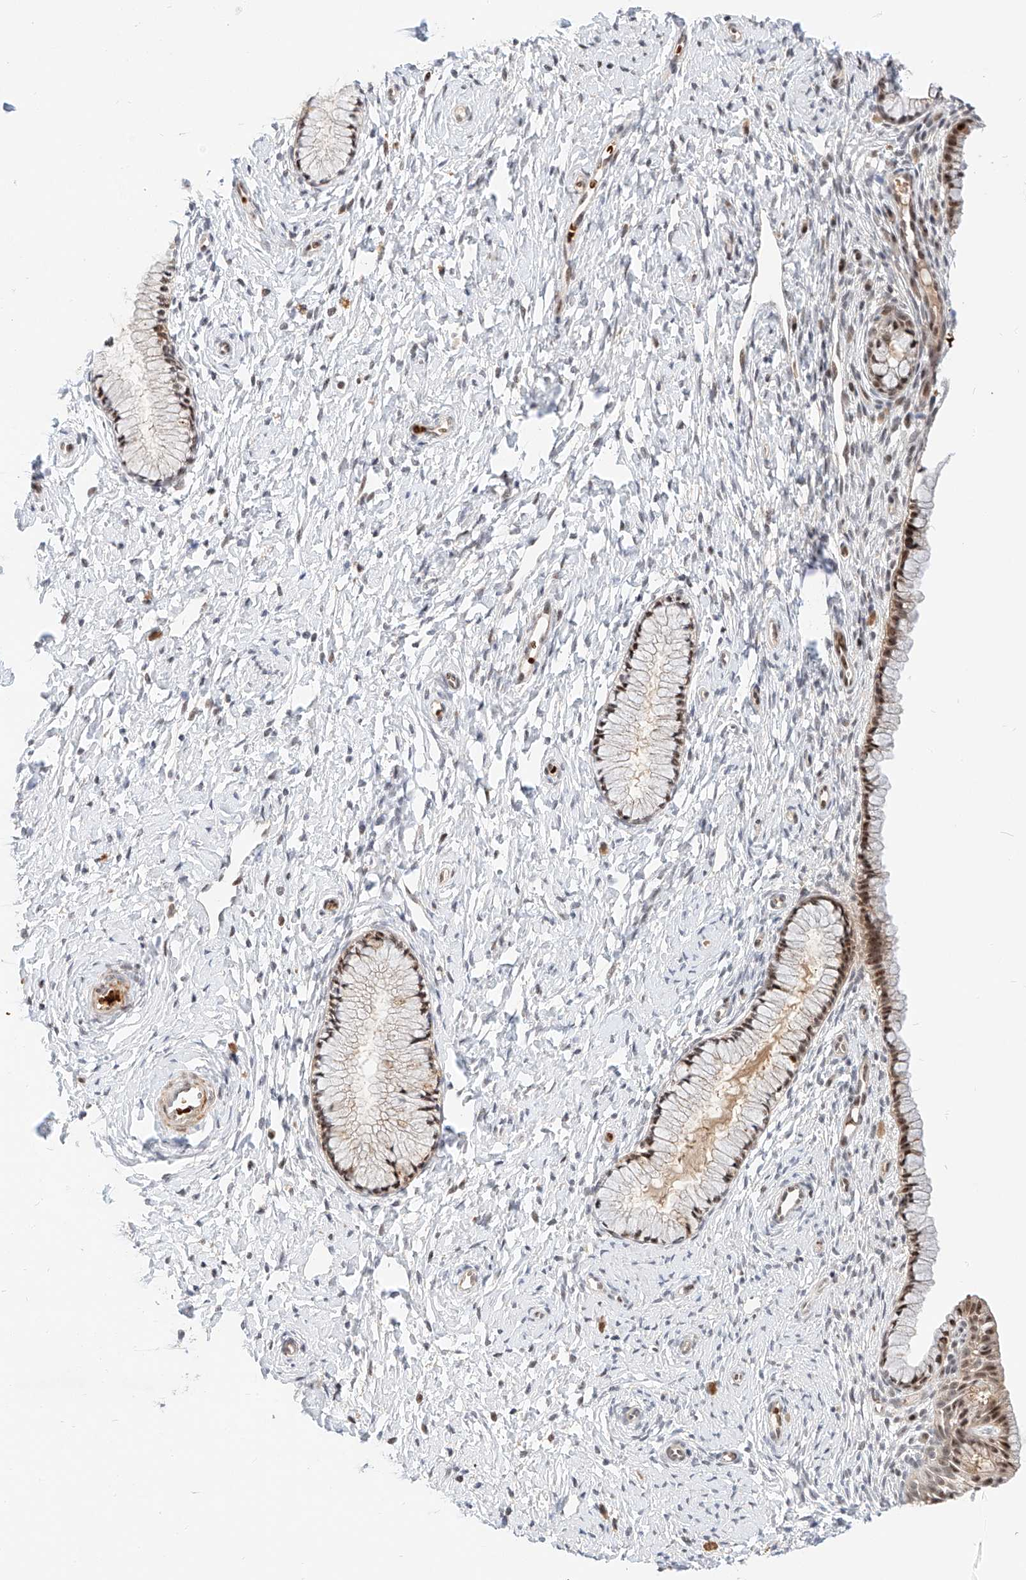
{"staining": {"intensity": "moderate", "quantity": "25%-75%", "location": "cytoplasmic/membranous,nuclear"}, "tissue": "cervix", "cell_type": "Glandular cells", "image_type": "normal", "snomed": [{"axis": "morphology", "description": "Normal tissue, NOS"}, {"axis": "topography", "description": "Cervix"}], "caption": "Immunohistochemistry staining of normal cervix, which displays medium levels of moderate cytoplasmic/membranous,nuclear positivity in approximately 25%-75% of glandular cells indicating moderate cytoplasmic/membranous,nuclear protein expression. The staining was performed using DAB (brown) for protein detection and nuclei were counterstained in hematoxylin (blue).", "gene": "CBX8", "patient": {"sex": "female", "age": 33}}